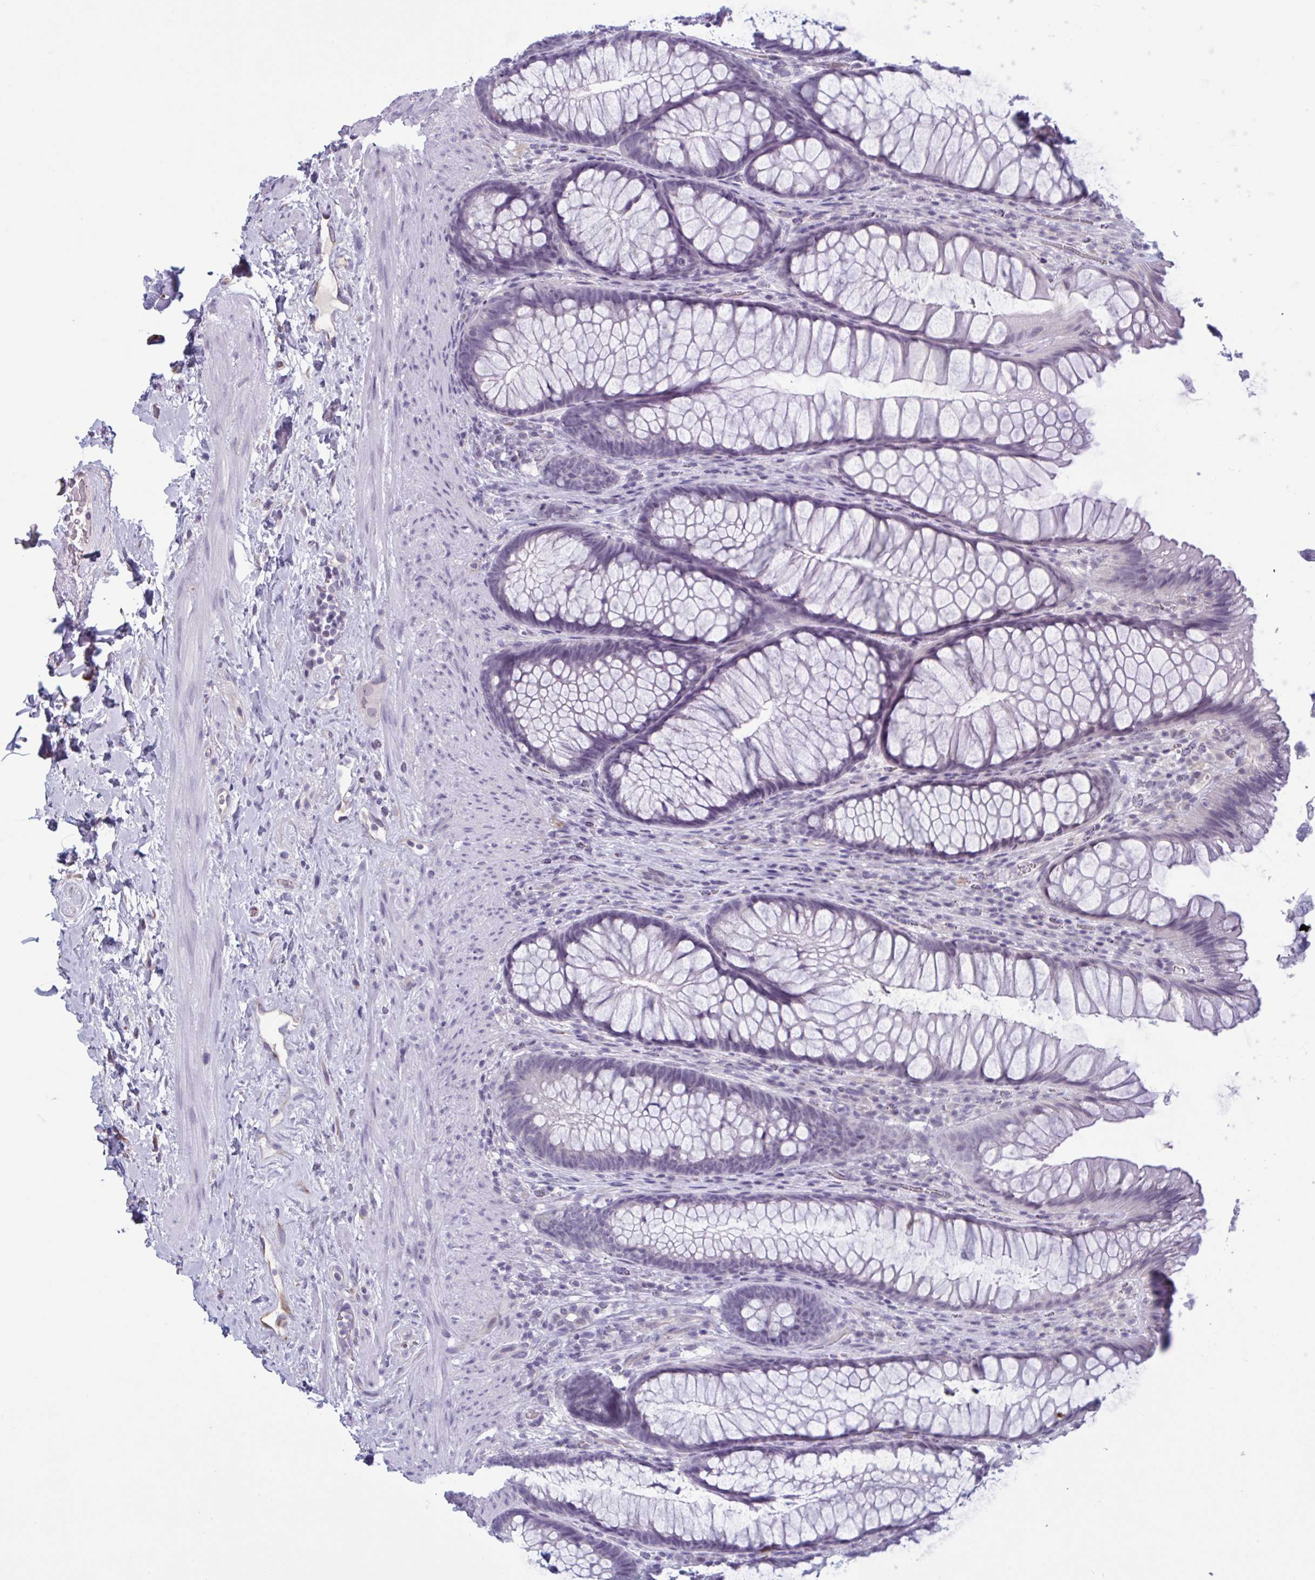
{"staining": {"intensity": "negative", "quantity": "none", "location": "none"}, "tissue": "rectum", "cell_type": "Glandular cells", "image_type": "normal", "snomed": [{"axis": "morphology", "description": "Normal tissue, NOS"}, {"axis": "topography", "description": "Rectum"}], "caption": "This photomicrograph is of normal rectum stained with immunohistochemistry to label a protein in brown with the nuclei are counter-stained blue. There is no staining in glandular cells.", "gene": "OR1L3", "patient": {"sex": "male", "age": 53}}